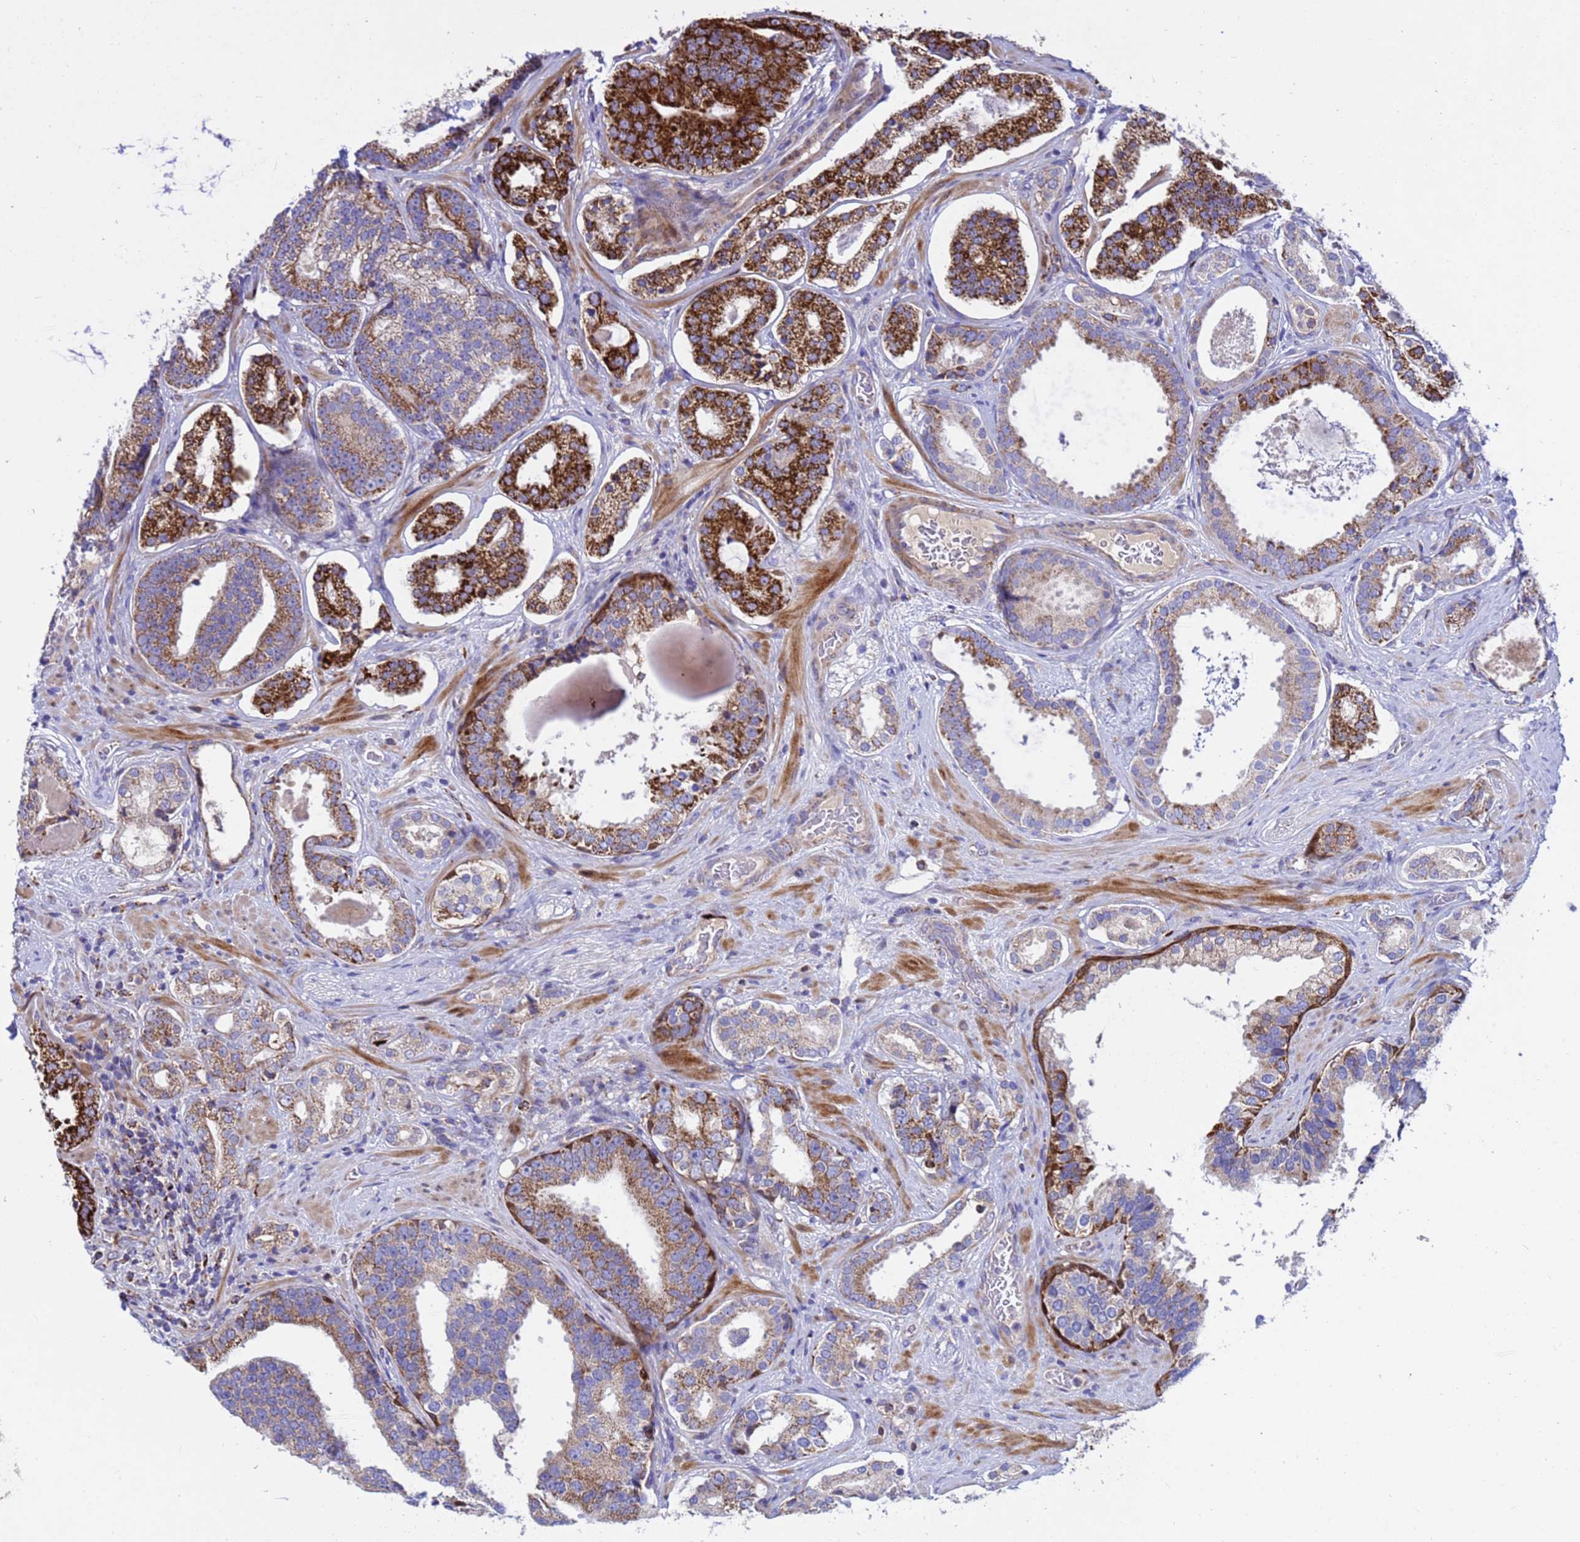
{"staining": {"intensity": "strong", "quantity": "25%-75%", "location": "cytoplasmic/membranous"}, "tissue": "prostate cancer", "cell_type": "Tumor cells", "image_type": "cancer", "snomed": [{"axis": "morphology", "description": "Adenocarcinoma, High grade"}, {"axis": "topography", "description": "Prostate"}], "caption": "Prostate cancer stained with a protein marker demonstrates strong staining in tumor cells.", "gene": "TUBGCP3", "patient": {"sex": "male", "age": 60}}